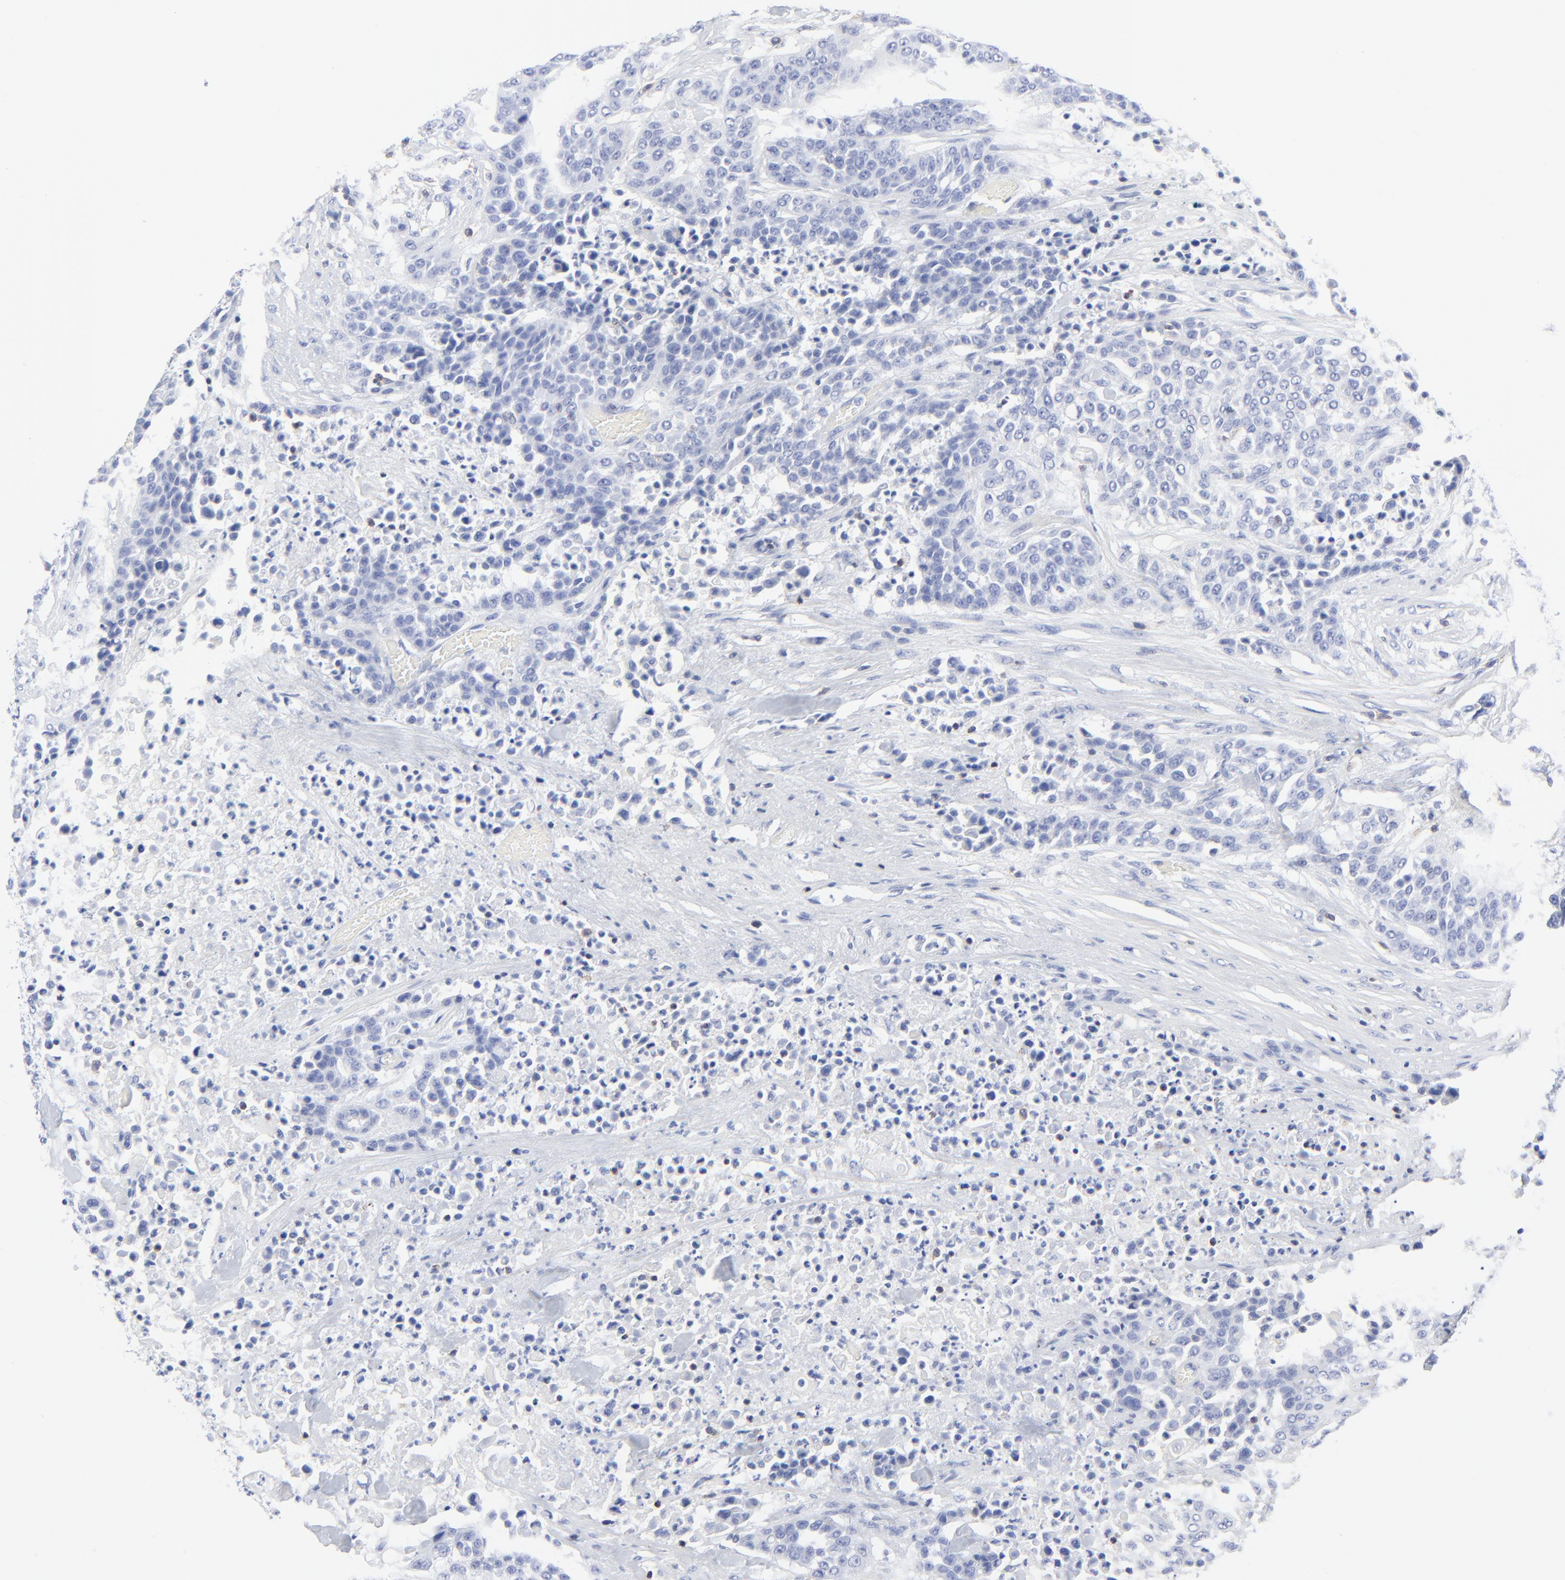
{"staining": {"intensity": "negative", "quantity": "none", "location": "none"}, "tissue": "urothelial cancer", "cell_type": "Tumor cells", "image_type": "cancer", "snomed": [{"axis": "morphology", "description": "Urothelial carcinoma, High grade"}, {"axis": "topography", "description": "Urinary bladder"}], "caption": "DAB (3,3'-diaminobenzidine) immunohistochemical staining of human urothelial cancer exhibits no significant expression in tumor cells.", "gene": "LCK", "patient": {"sex": "male", "age": 74}}